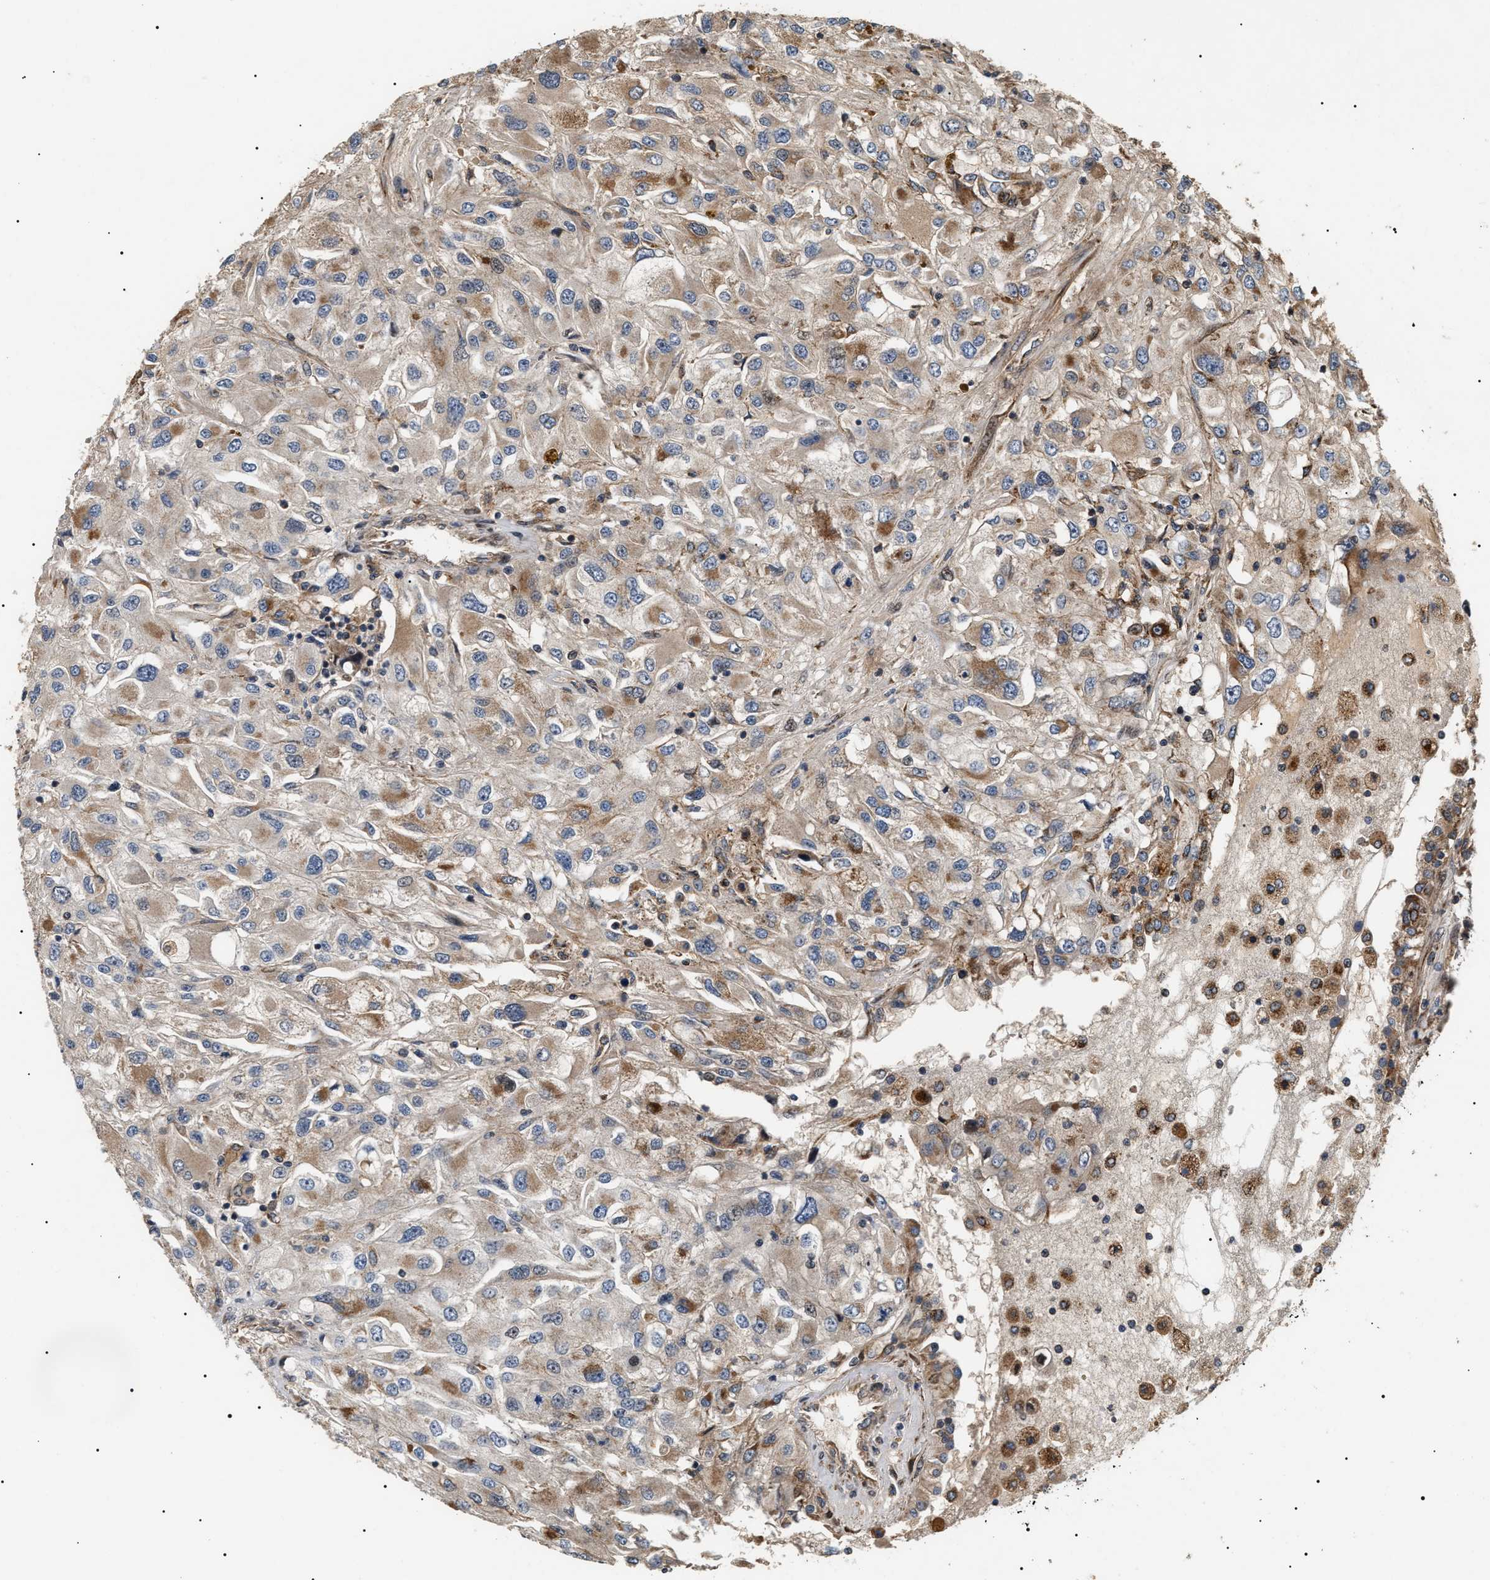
{"staining": {"intensity": "moderate", "quantity": "<25%", "location": "cytoplasmic/membranous"}, "tissue": "renal cancer", "cell_type": "Tumor cells", "image_type": "cancer", "snomed": [{"axis": "morphology", "description": "Adenocarcinoma, NOS"}, {"axis": "topography", "description": "Kidney"}], "caption": "The histopathology image displays immunohistochemical staining of renal cancer (adenocarcinoma). There is moderate cytoplasmic/membranous positivity is appreciated in approximately <25% of tumor cells.", "gene": "ZBTB26", "patient": {"sex": "female", "age": 52}}